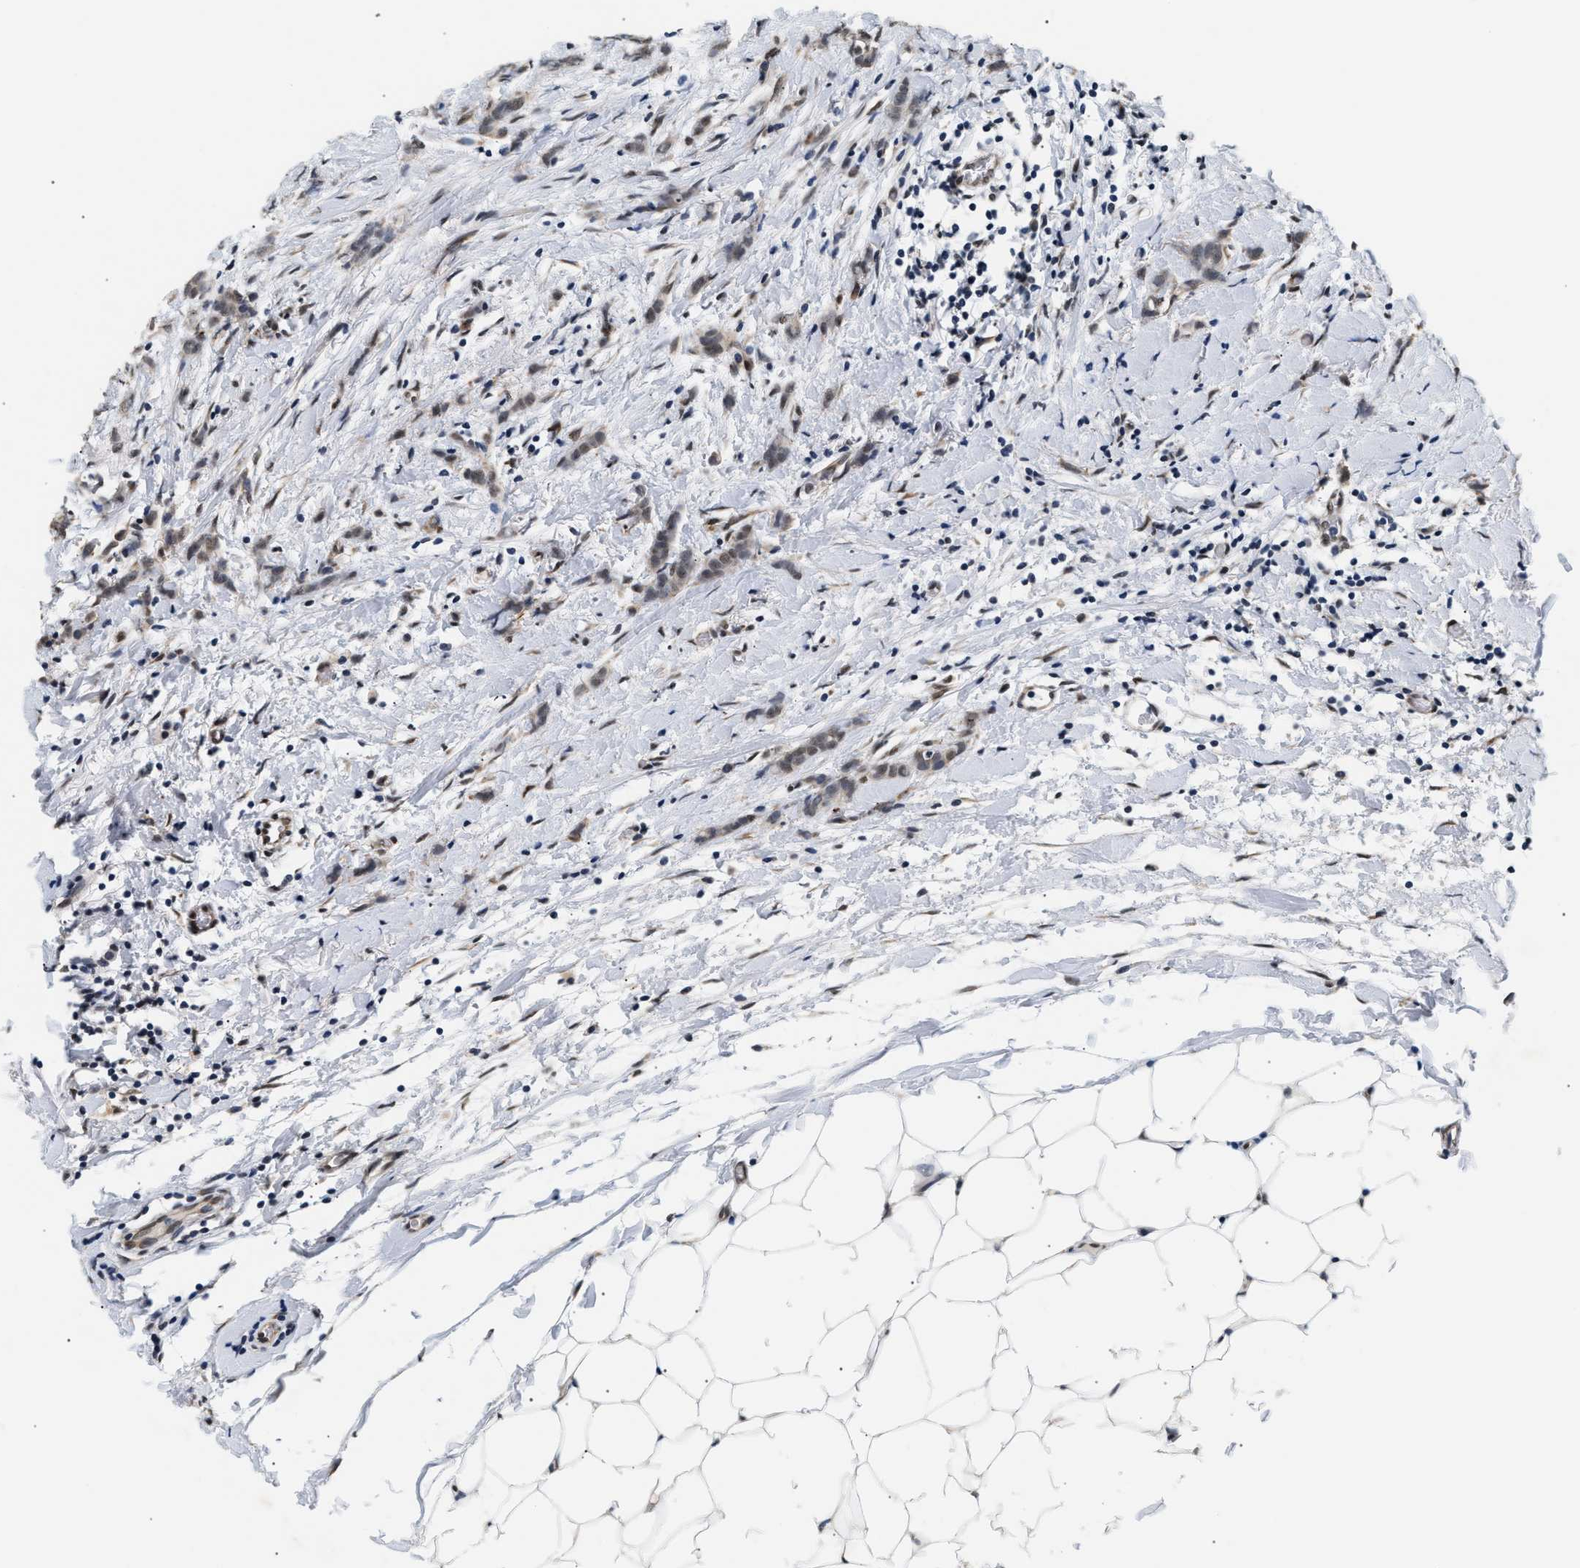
{"staining": {"intensity": "weak", "quantity": "25%-75%", "location": "nuclear"}, "tissue": "breast cancer", "cell_type": "Tumor cells", "image_type": "cancer", "snomed": [{"axis": "morphology", "description": "Lobular carcinoma, in situ"}, {"axis": "morphology", "description": "Lobular carcinoma"}, {"axis": "topography", "description": "Breast"}], "caption": "High-power microscopy captured an immunohistochemistry image of lobular carcinoma (breast), revealing weak nuclear positivity in about 25%-75% of tumor cells.", "gene": "THOC1", "patient": {"sex": "female", "age": 41}}